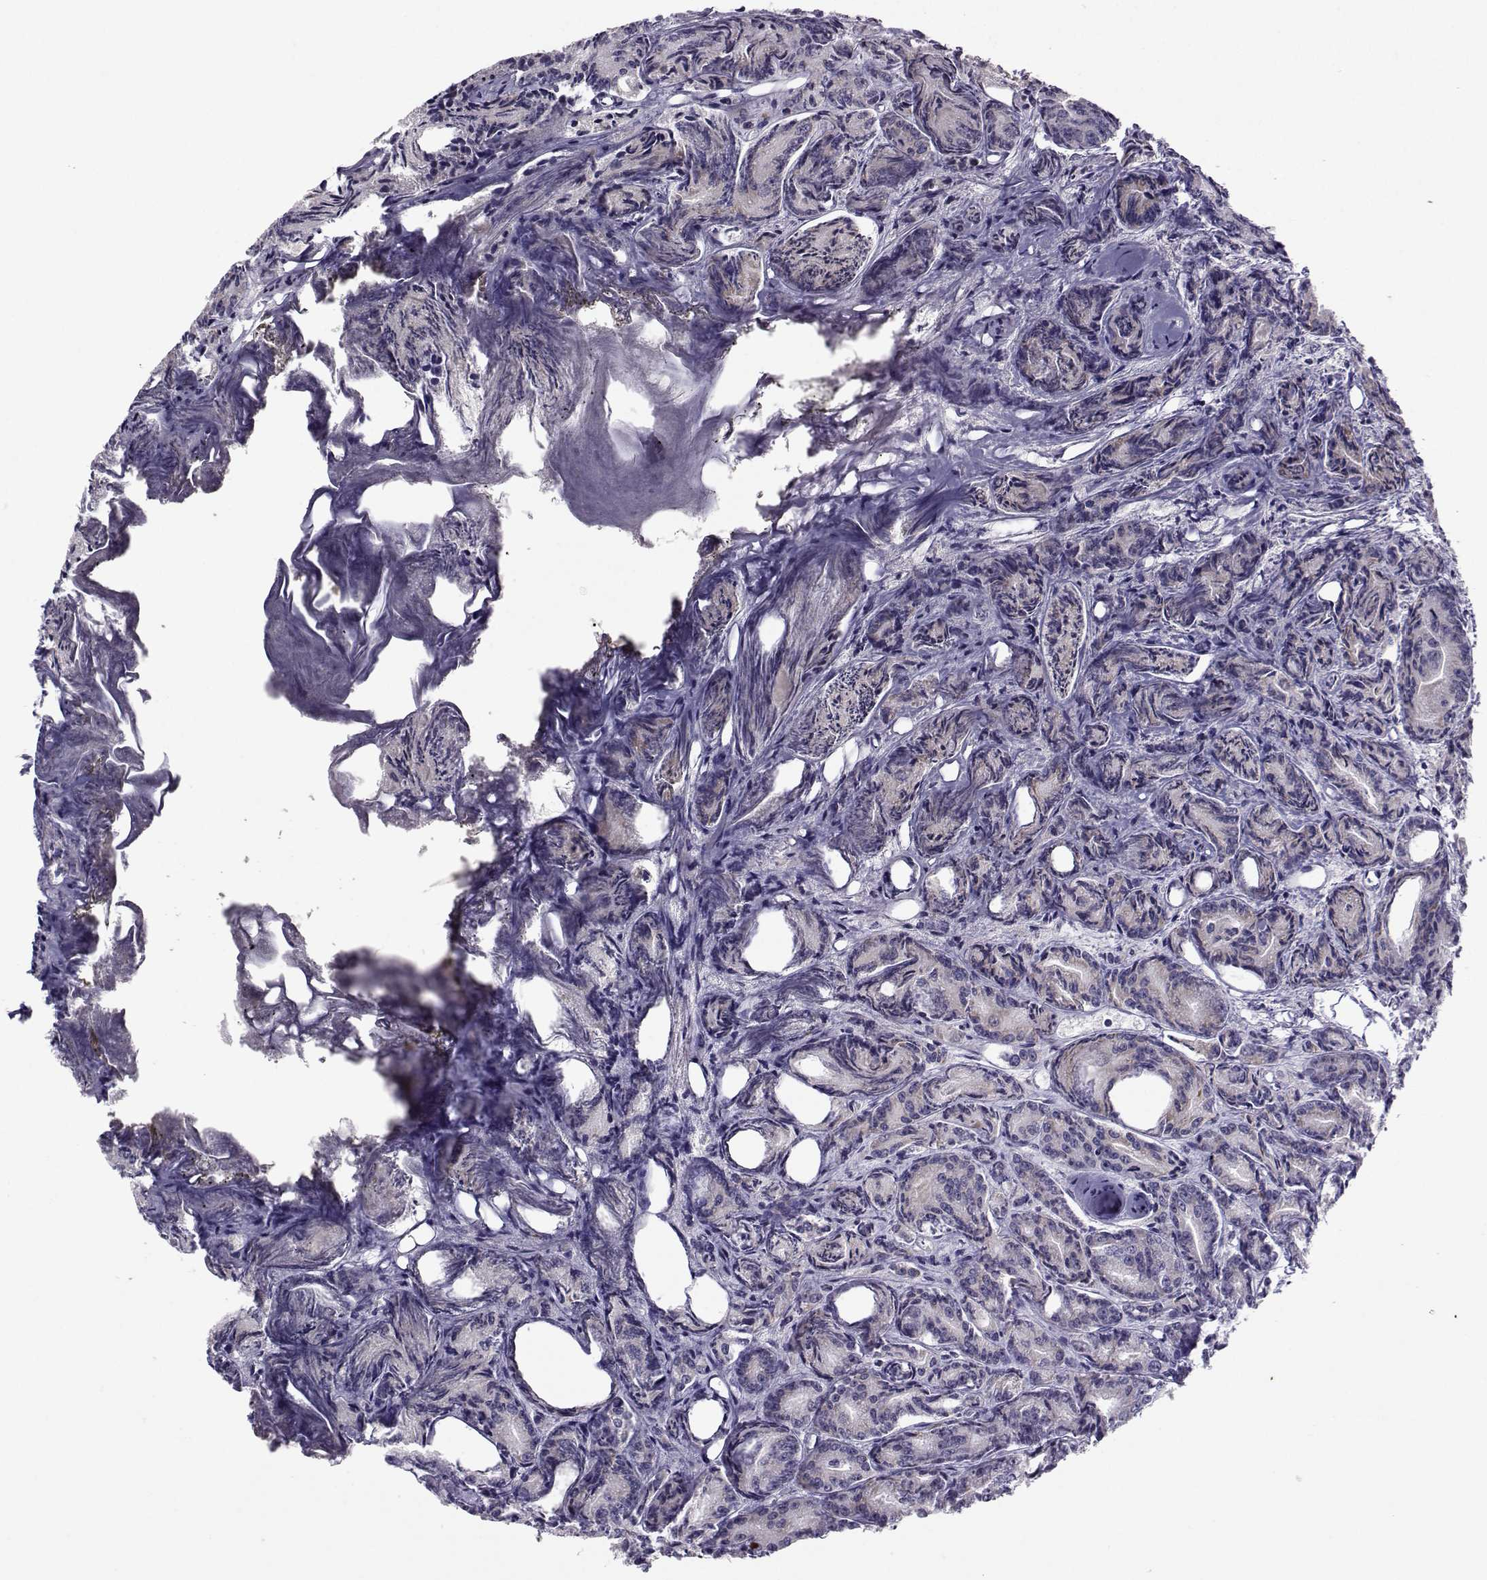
{"staining": {"intensity": "weak", "quantity": "<25%", "location": "cytoplasmic/membranous"}, "tissue": "prostate cancer", "cell_type": "Tumor cells", "image_type": "cancer", "snomed": [{"axis": "morphology", "description": "Adenocarcinoma, Medium grade"}, {"axis": "topography", "description": "Prostate"}], "caption": "Prostate medium-grade adenocarcinoma was stained to show a protein in brown. There is no significant staining in tumor cells.", "gene": "FCAMR", "patient": {"sex": "male", "age": 74}}